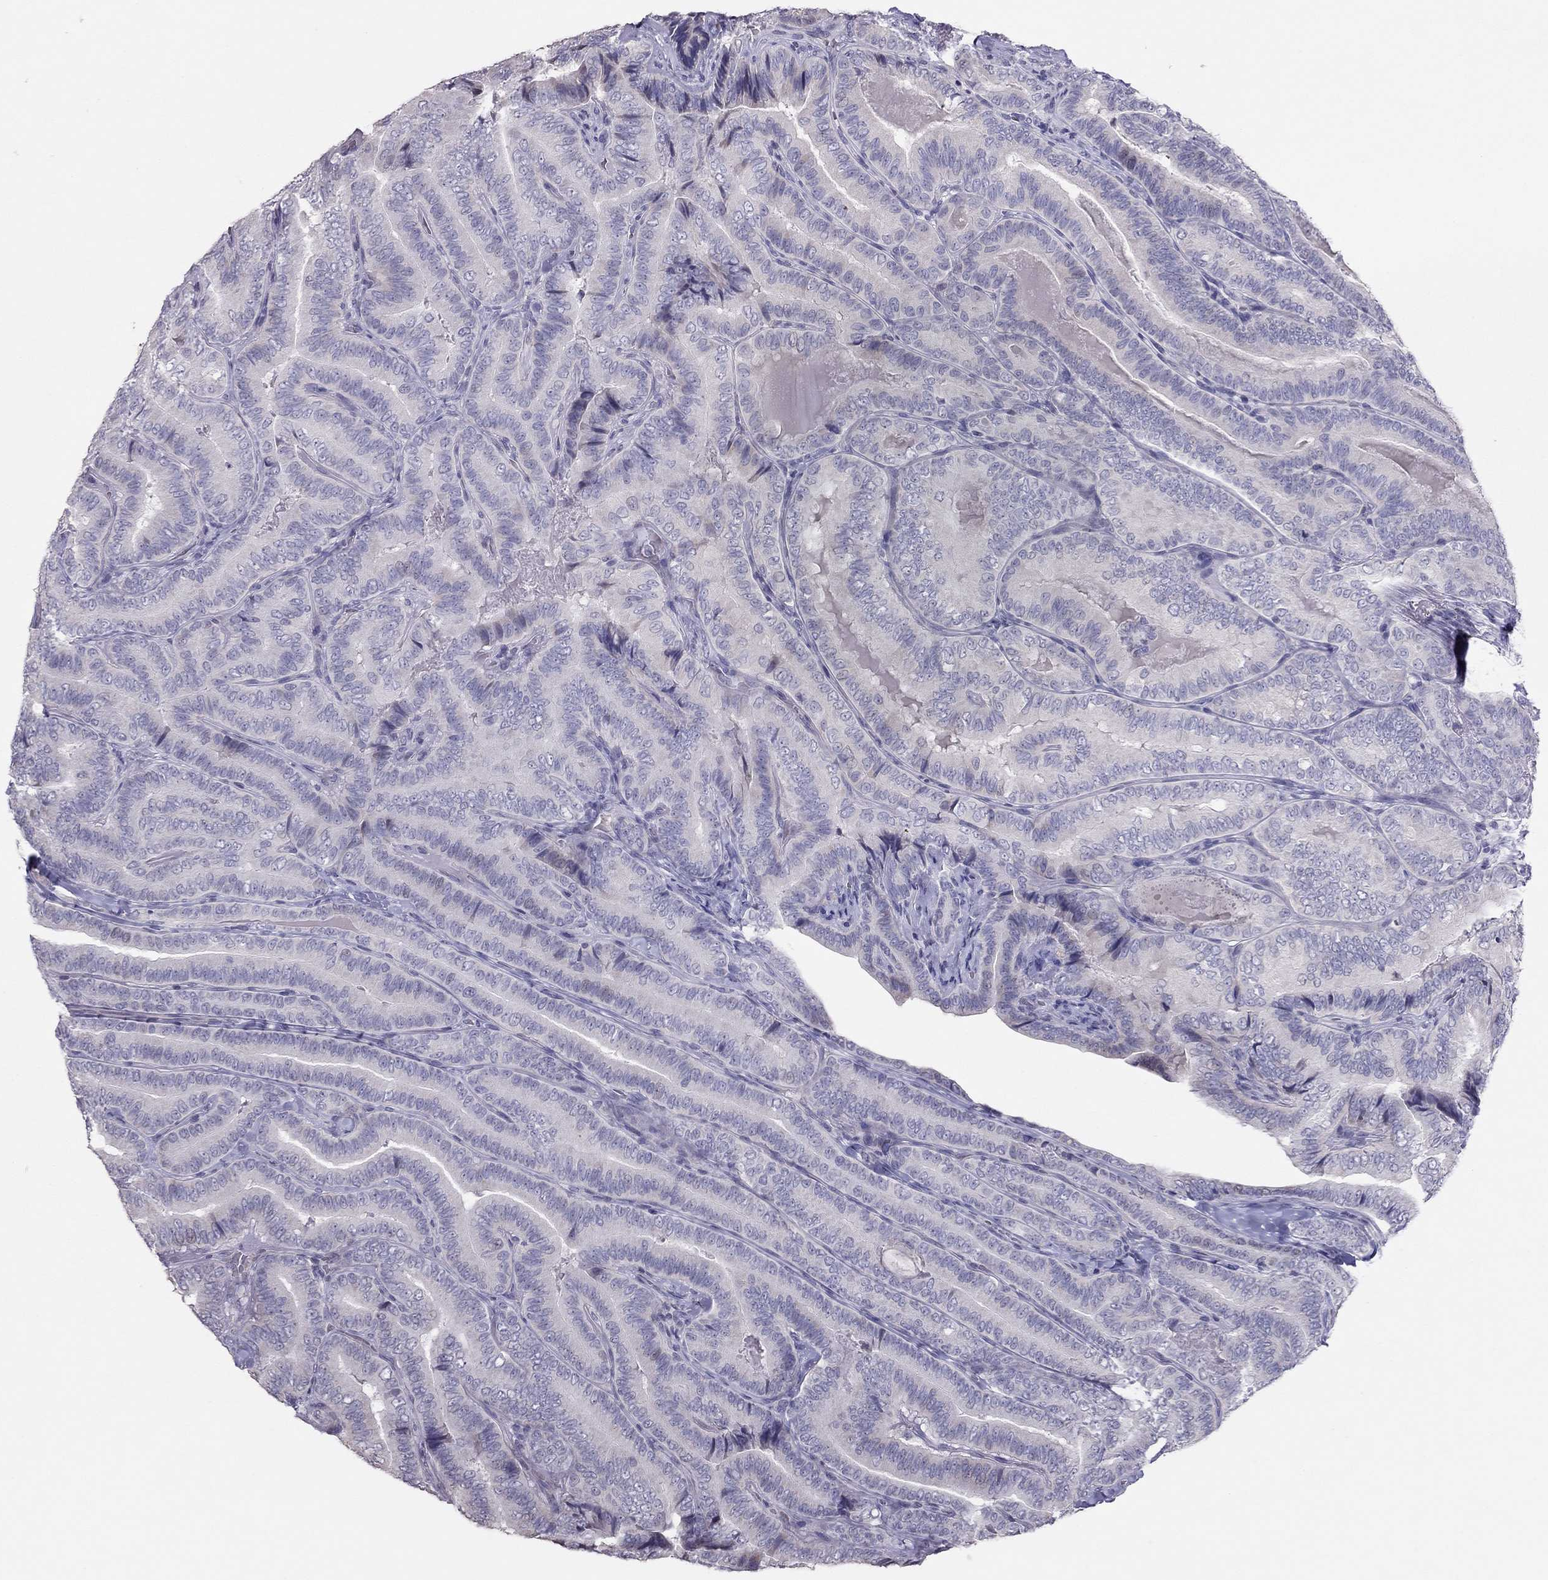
{"staining": {"intensity": "negative", "quantity": "none", "location": "none"}, "tissue": "thyroid cancer", "cell_type": "Tumor cells", "image_type": "cancer", "snomed": [{"axis": "morphology", "description": "Papillary adenocarcinoma, NOS"}, {"axis": "topography", "description": "Thyroid gland"}], "caption": "An image of thyroid papillary adenocarcinoma stained for a protein demonstrates no brown staining in tumor cells.", "gene": "TSHB", "patient": {"sex": "male", "age": 61}}